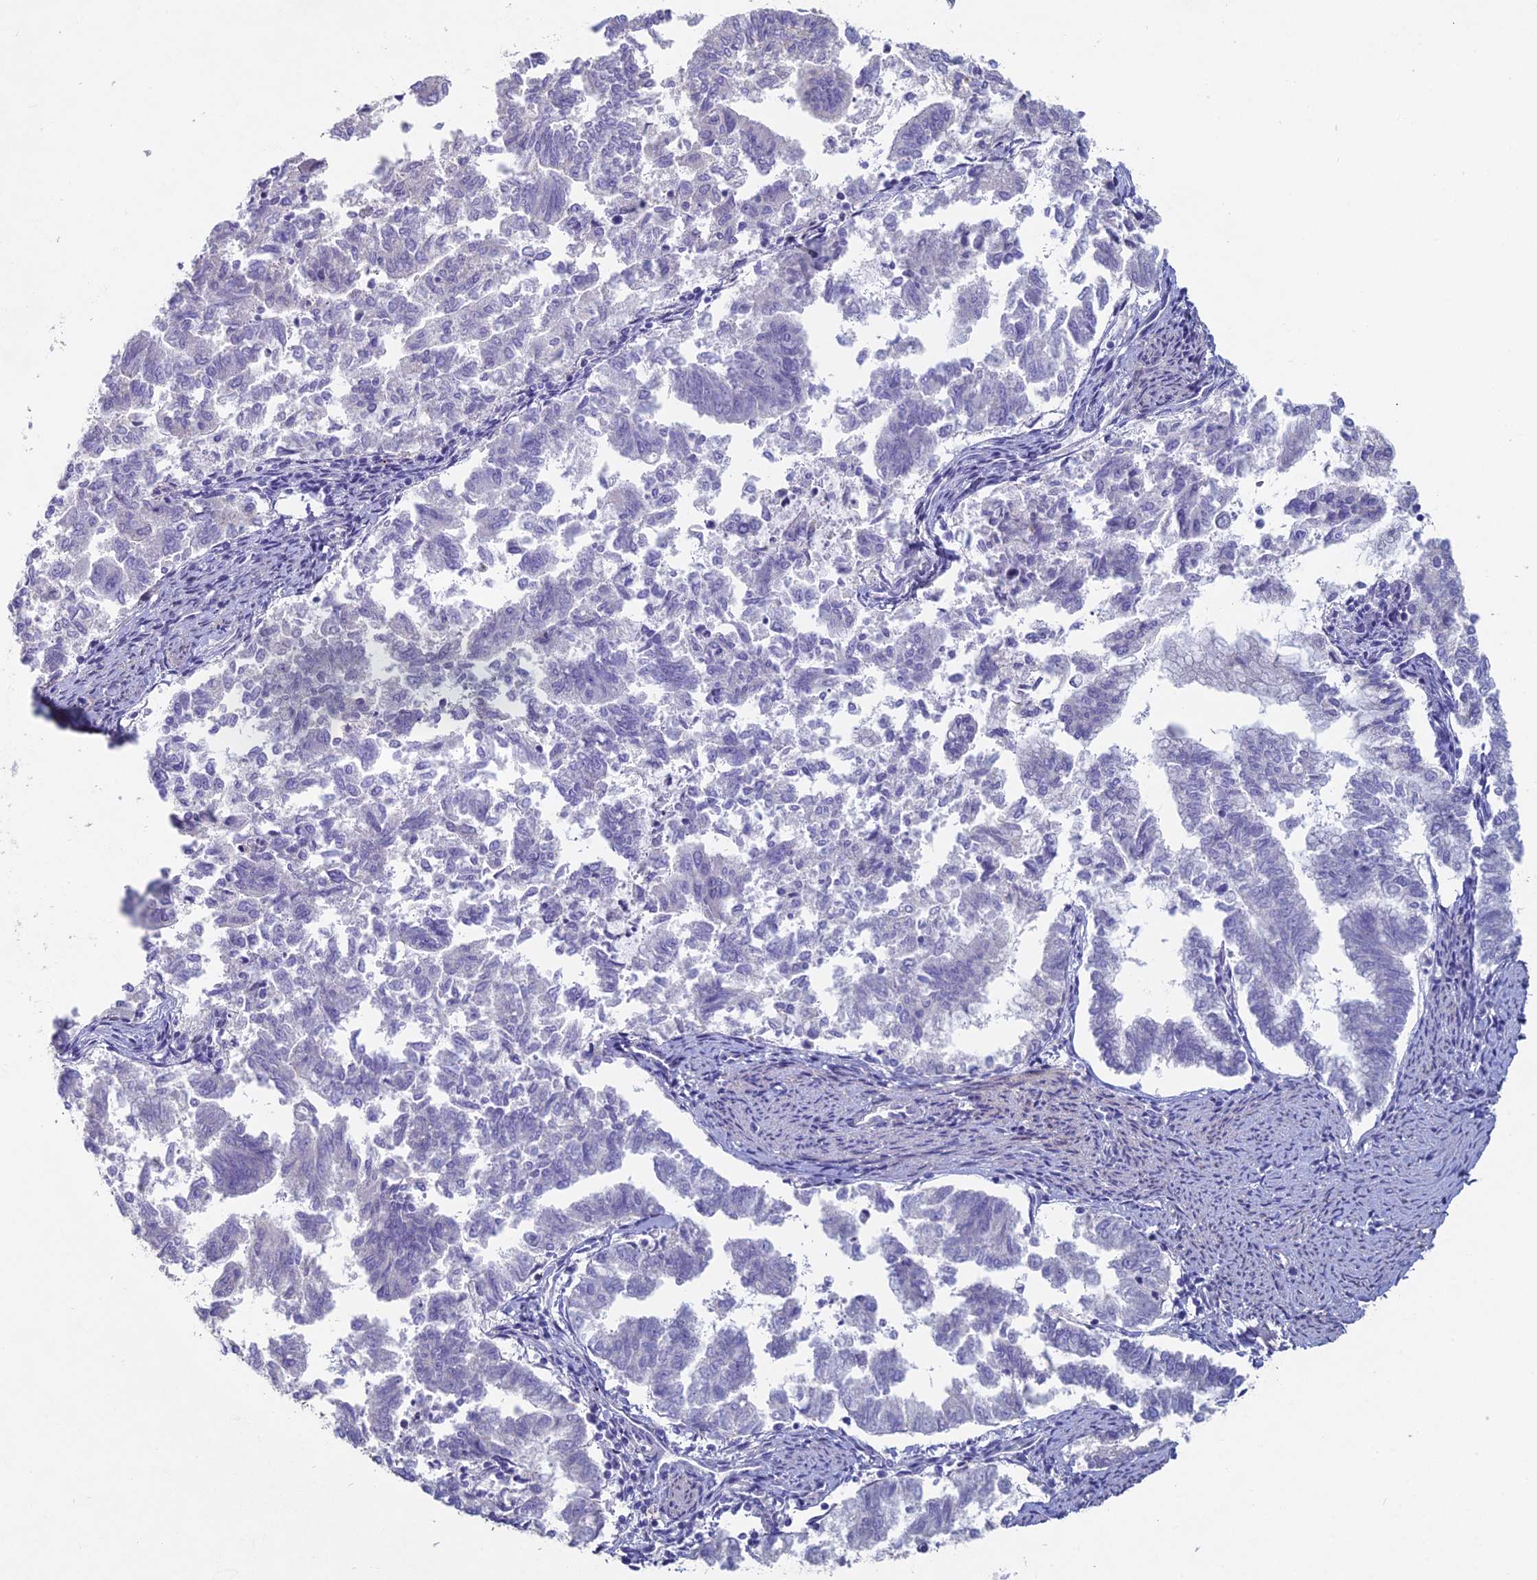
{"staining": {"intensity": "negative", "quantity": "none", "location": "none"}, "tissue": "endometrial cancer", "cell_type": "Tumor cells", "image_type": "cancer", "snomed": [{"axis": "morphology", "description": "Adenocarcinoma, NOS"}, {"axis": "topography", "description": "Endometrium"}], "caption": "This is an IHC histopathology image of human endometrial cancer. There is no positivity in tumor cells.", "gene": "NCAM1", "patient": {"sex": "female", "age": 79}}